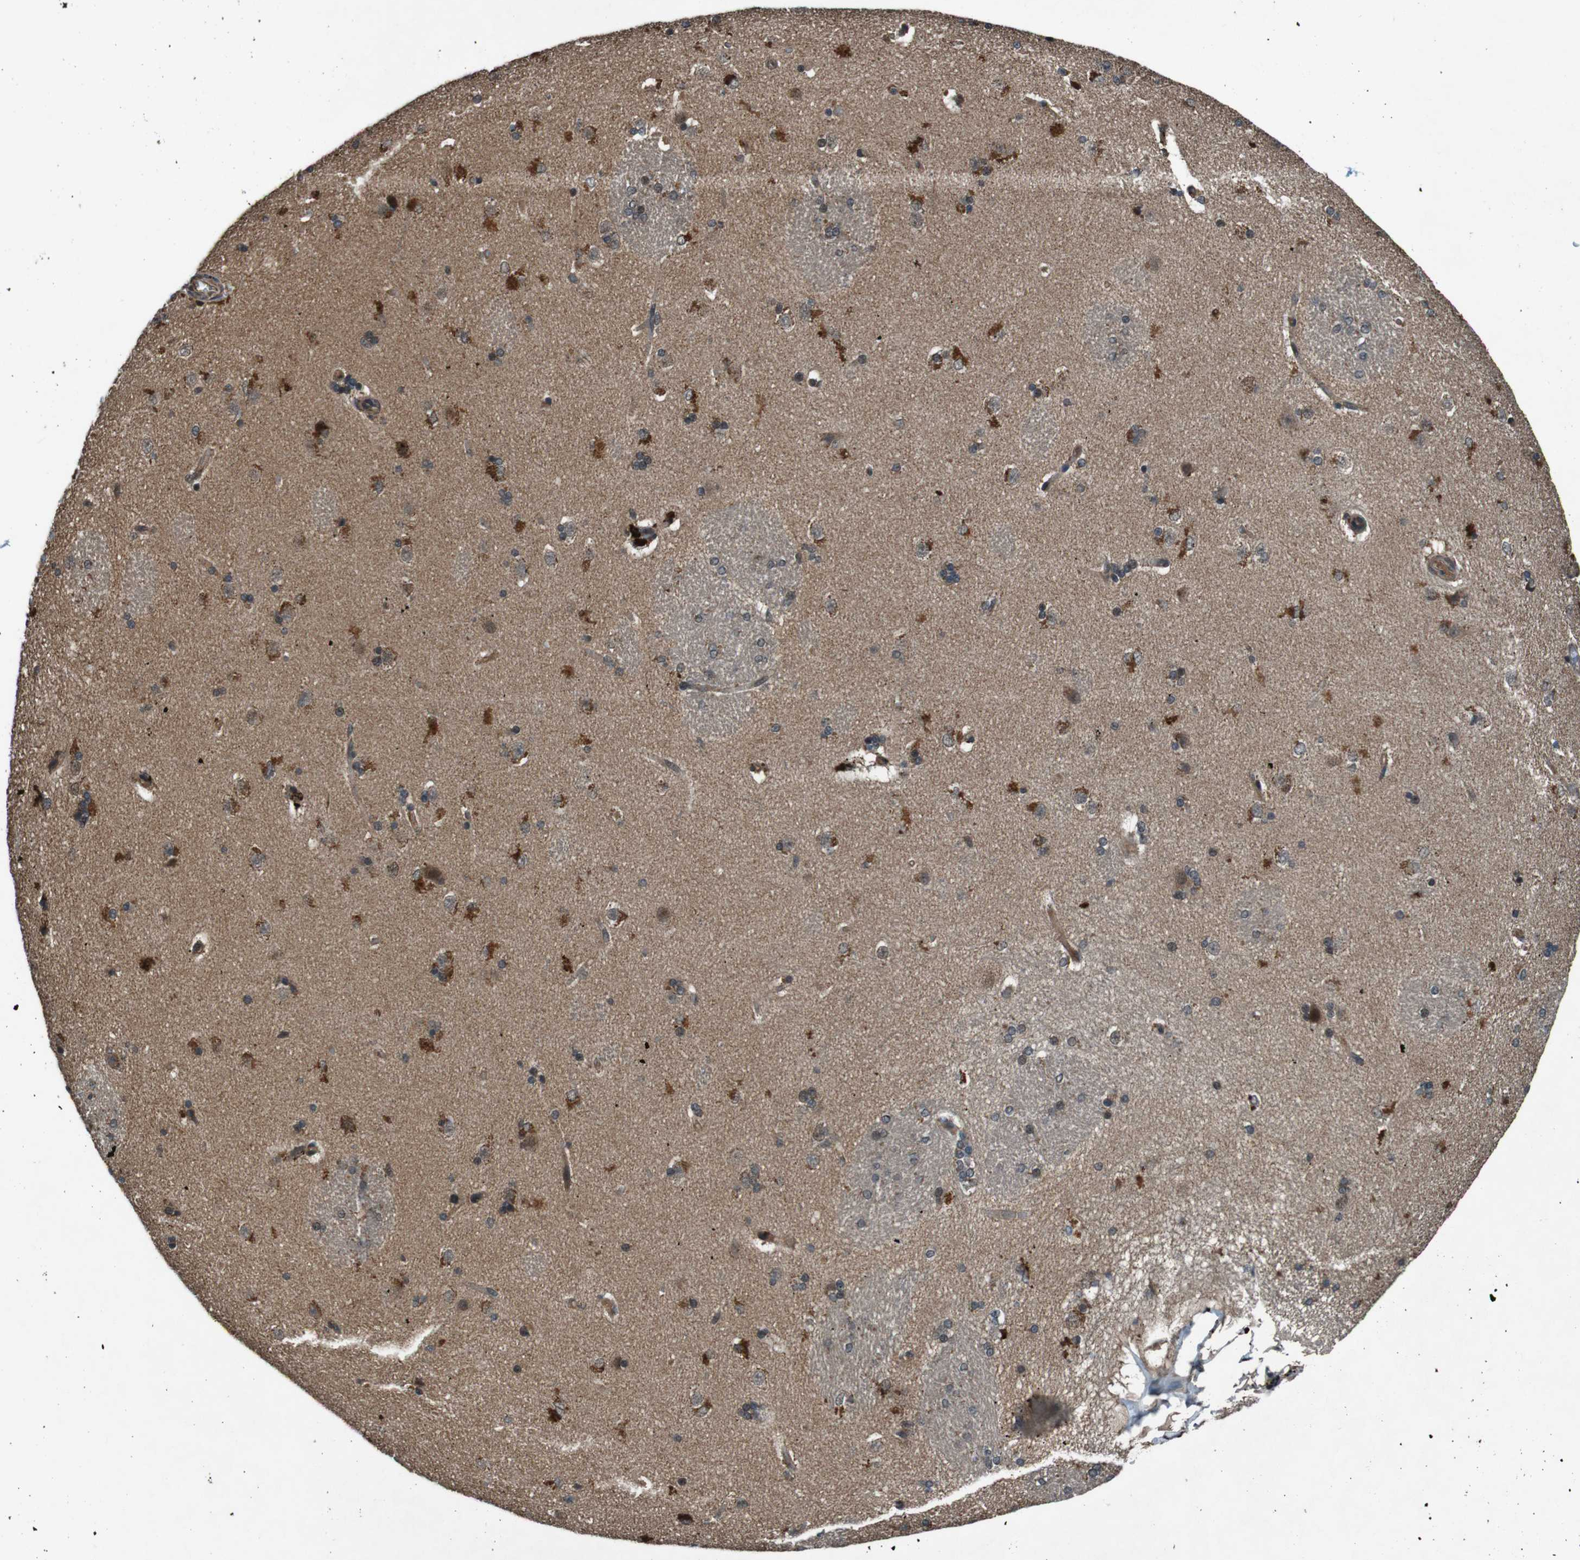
{"staining": {"intensity": "moderate", "quantity": "25%-75%", "location": "cytoplasmic/membranous,nuclear"}, "tissue": "caudate", "cell_type": "Glial cells", "image_type": "normal", "snomed": [{"axis": "morphology", "description": "Normal tissue, NOS"}, {"axis": "topography", "description": "Lateral ventricle wall"}], "caption": "IHC photomicrograph of unremarkable caudate: human caudate stained using immunohistochemistry (IHC) demonstrates medium levels of moderate protein expression localized specifically in the cytoplasmic/membranous,nuclear of glial cells, appearing as a cytoplasmic/membranous,nuclear brown color.", "gene": "SOCS1", "patient": {"sex": "female", "age": 19}}